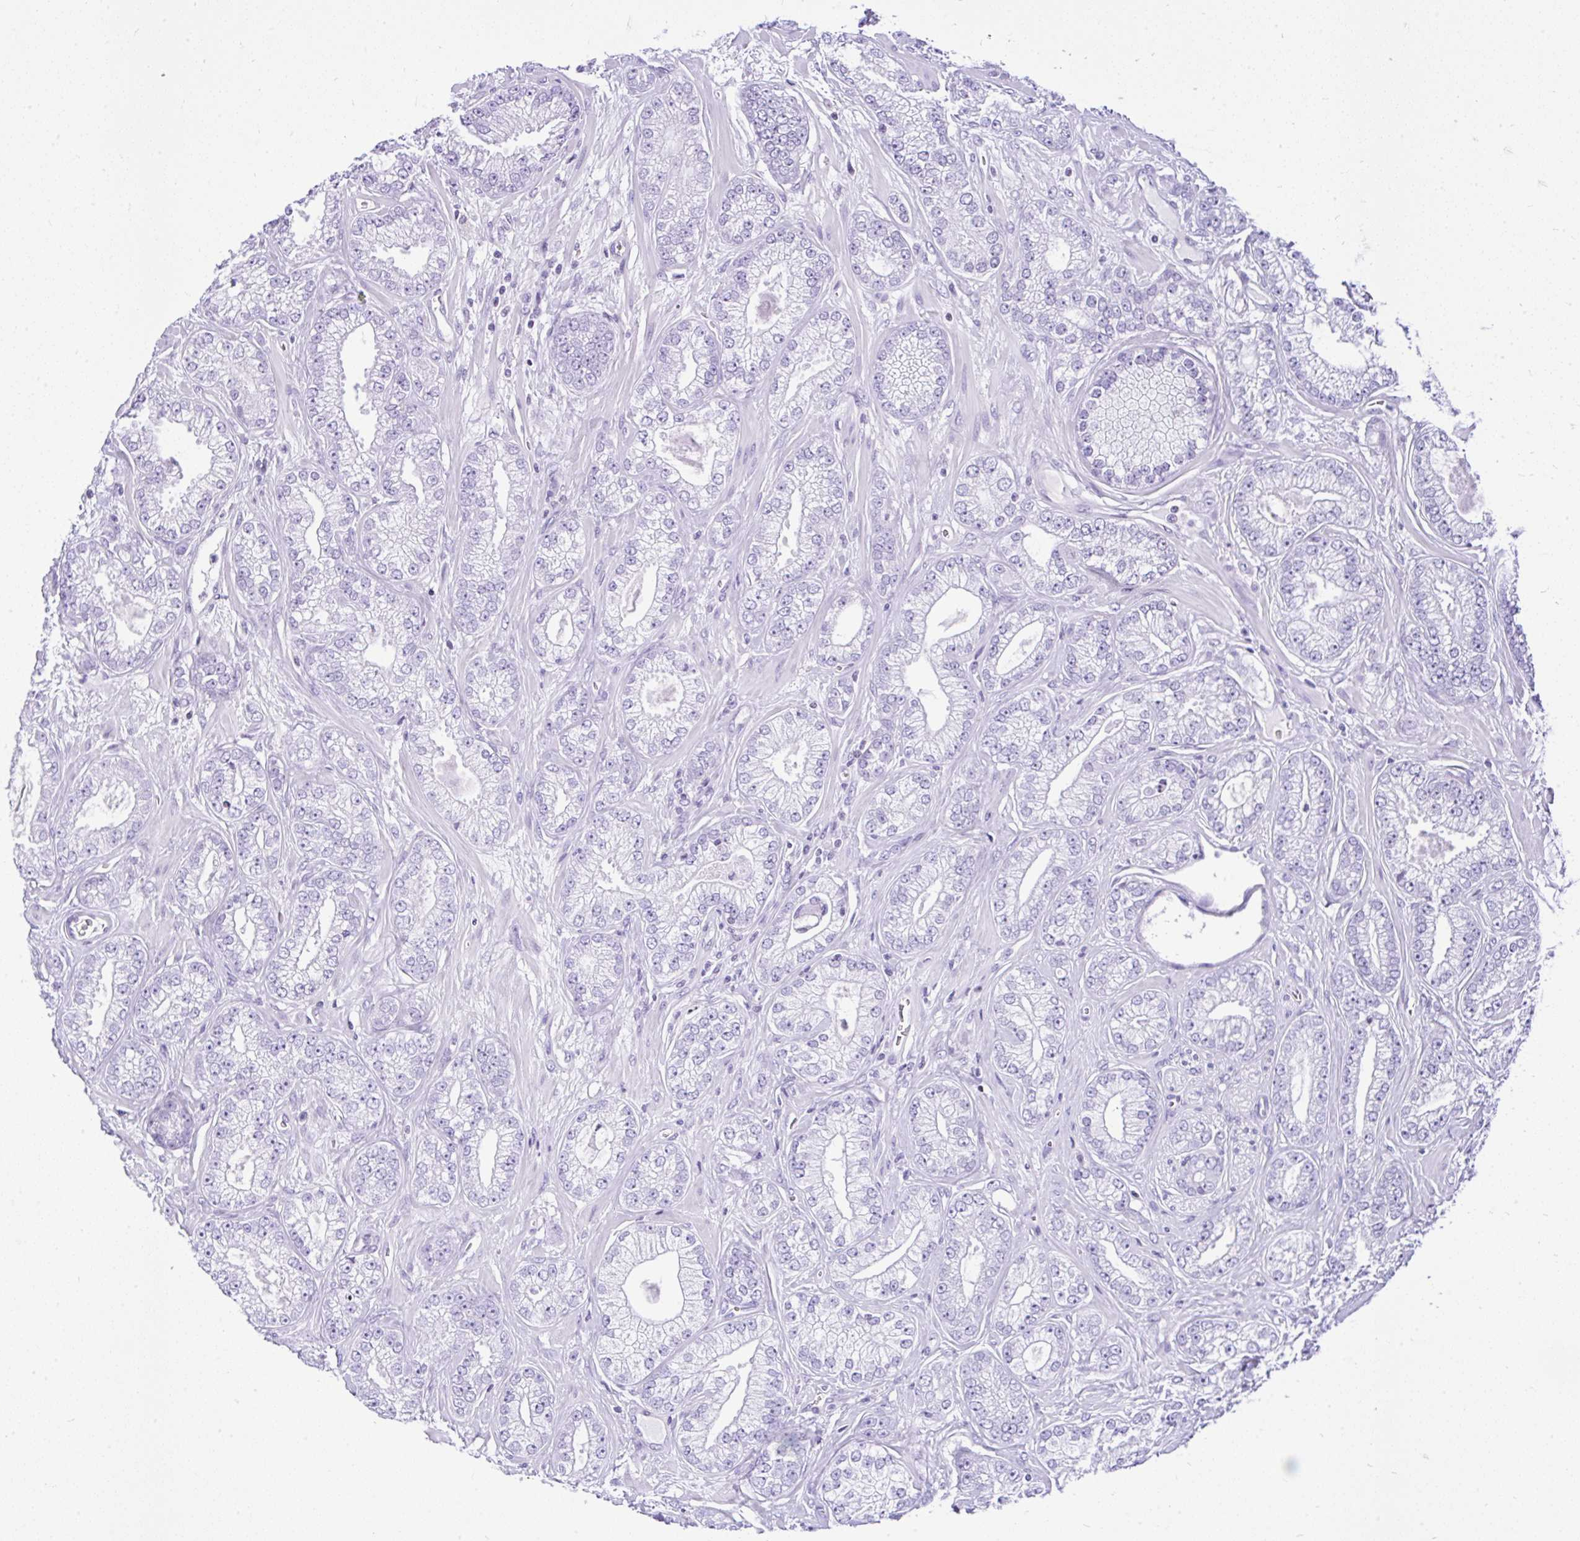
{"staining": {"intensity": "negative", "quantity": "none", "location": "none"}, "tissue": "prostate cancer", "cell_type": "Tumor cells", "image_type": "cancer", "snomed": [{"axis": "morphology", "description": "Adenocarcinoma, High grade"}, {"axis": "topography", "description": "Prostate"}], "caption": "Prostate cancer (high-grade adenocarcinoma) was stained to show a protein in brown. There is no significant expression in tumor cells.", "gene": "KRT27", "patient": {"sex": "male", "age": 66}}